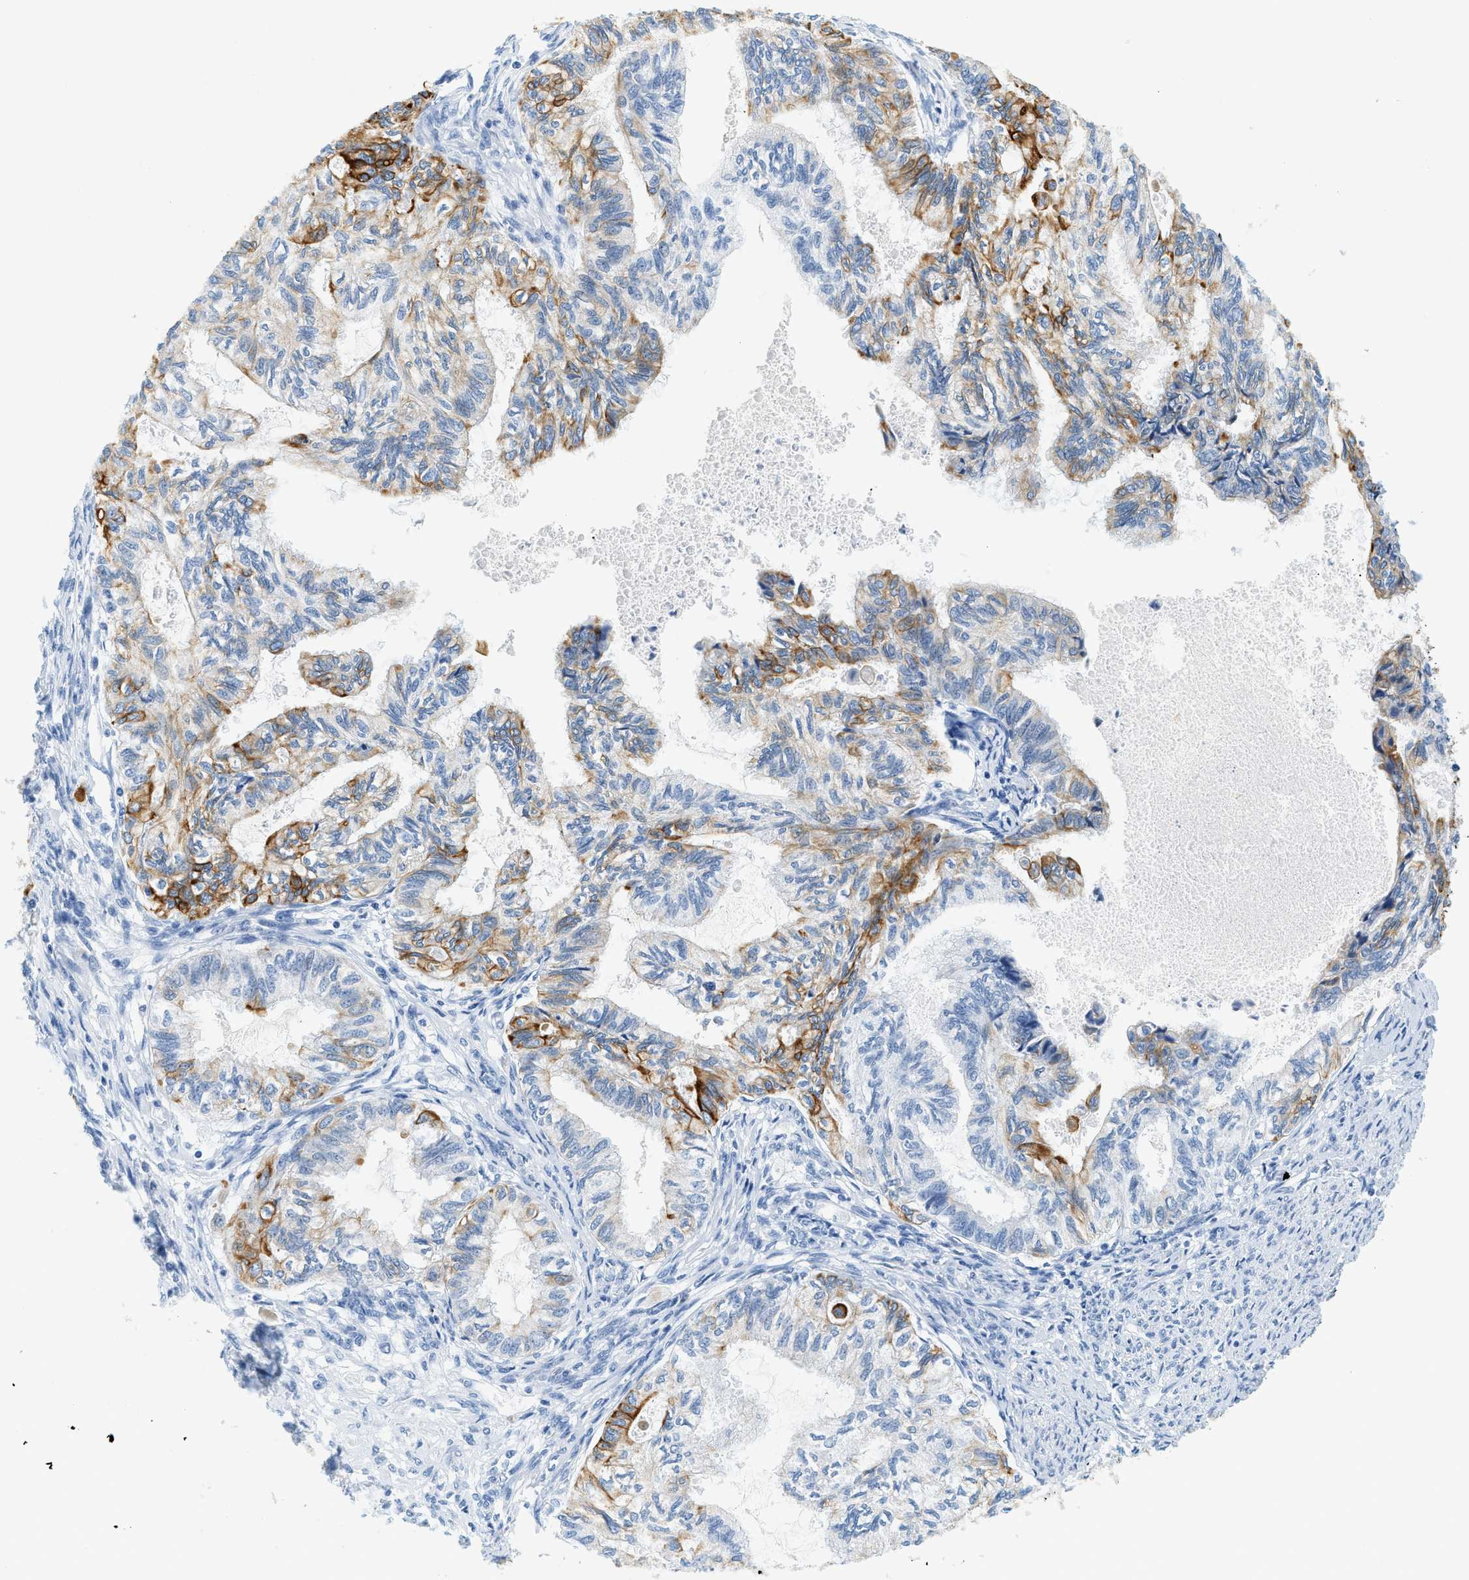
{"staining": {"intensity": "strong", "quantity": "25%-75%", "location": "cytoplasmic/membranous"}, "tissue": "cervical cancer", "cell_type": "Tumor cells", "image_type": "cancer", "snomed": [{"axis": "morphology", "description": "Normal tissue, NOS"}, {"axis": "morphology", "description": "Adenocarcinoma, NOS"}, {"axis": "topography", "description": "Cervix"}, {"axis": "topography", "description": "Endometrium"}], "caption": "A brown stain highlights strong cytoplasmic/membranous staining of a protein in human cervical cancer tumor cells.", "gene": "STXBP2", "patient": {"sex": "female", "age": 86}}